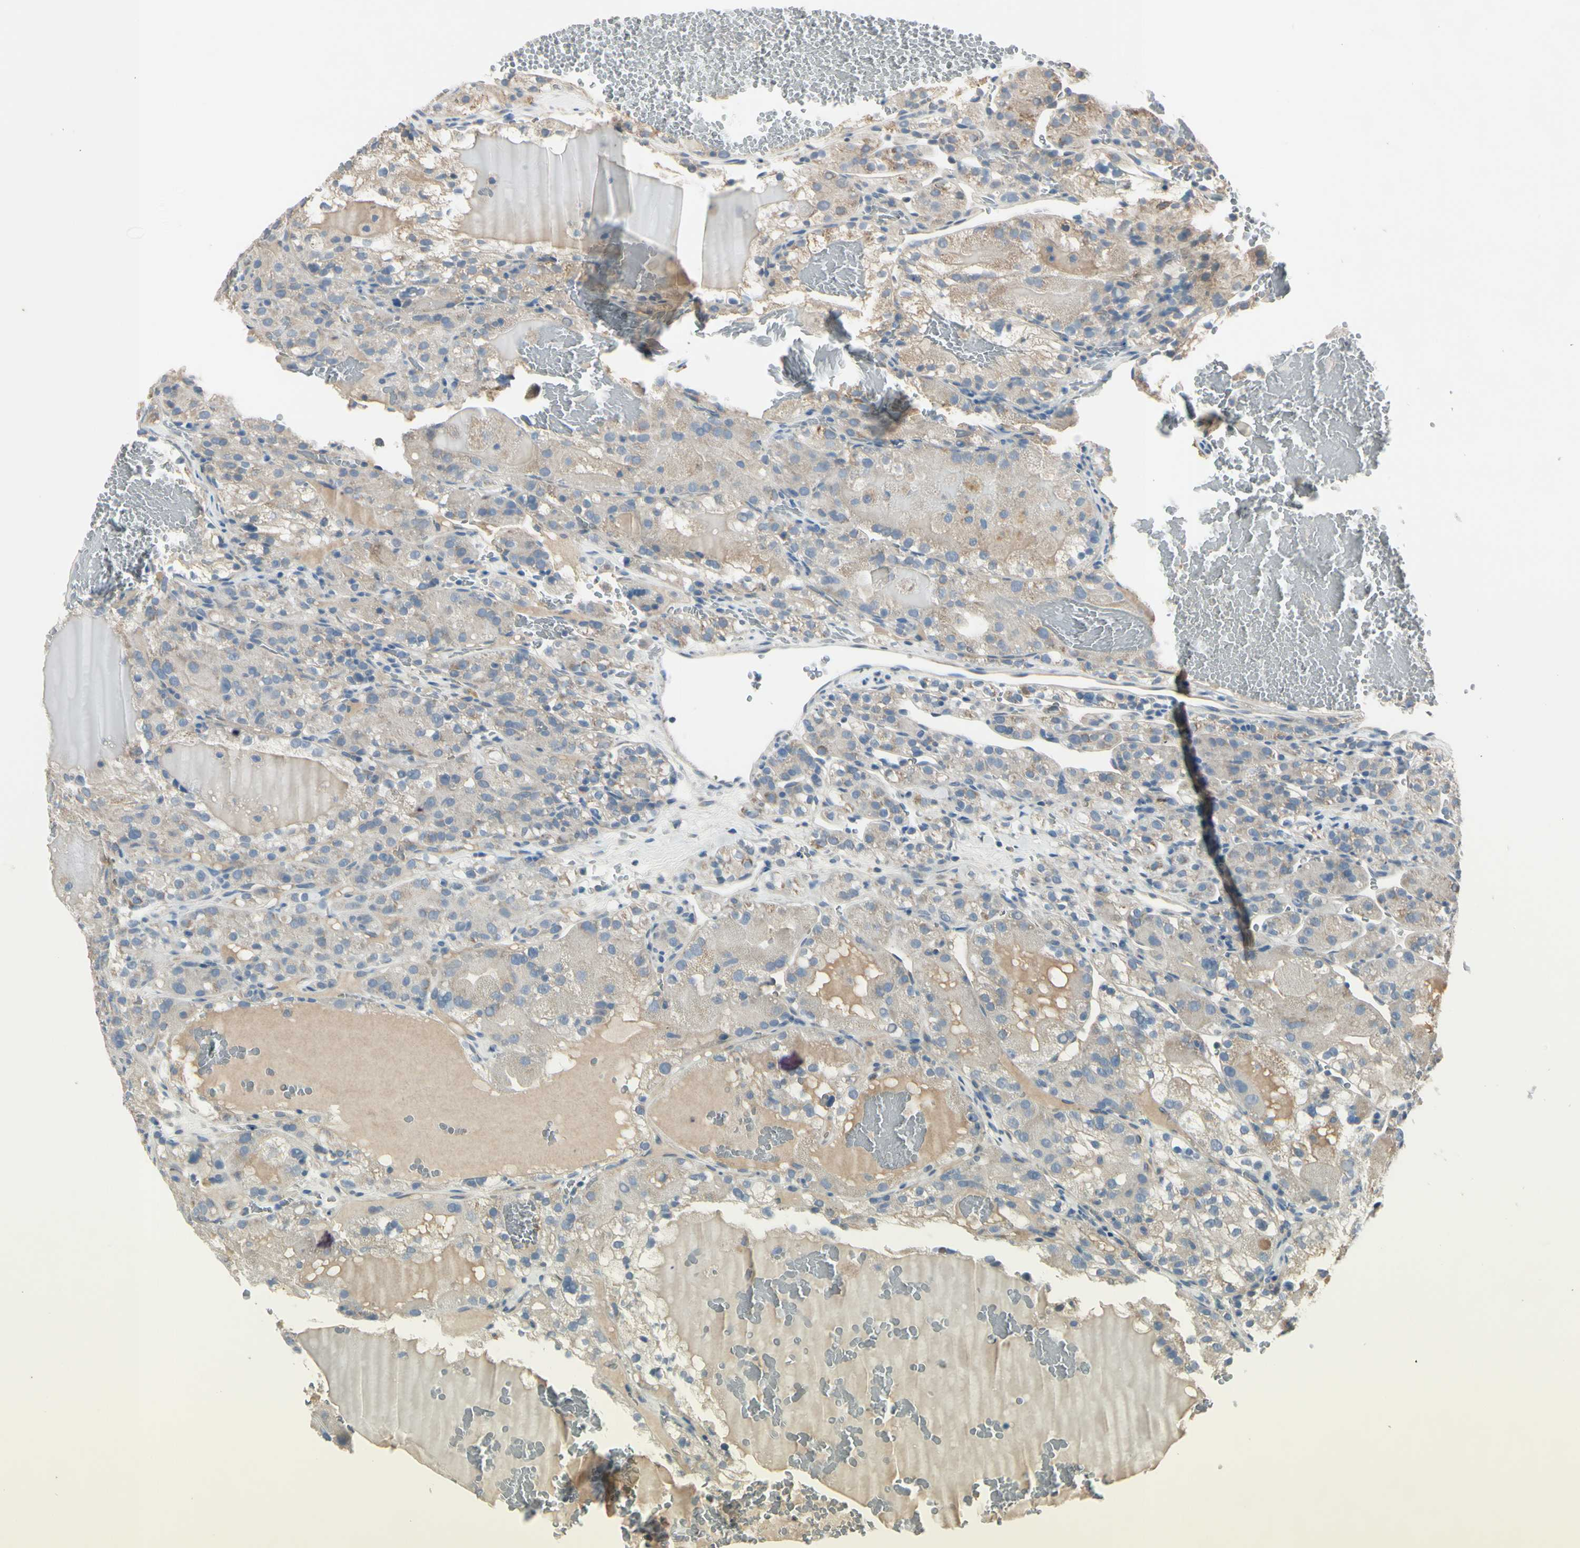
{"staining": {"intensity": "negative", "quantity": "none", "location": "none"}, "tissue": "renal cancer", "cell_type": "Tumor cells", "image_type": "cancer", "snomed": [{"axis": "morphology", "description": "Normal tissue, NOS"}, {"axis": "morphology", "description": "Adenocarcinoma, NOS"}, {"axis": "topography", "description": "Kidney"}], "caption": "Immunohistochemical staining of human renal cancer reveals no significant positivity in tumor cells. (DAB immunohistochemistry, high magnification).", "gene": "AATK", "patient": {"sex": "male", "age": 61}}